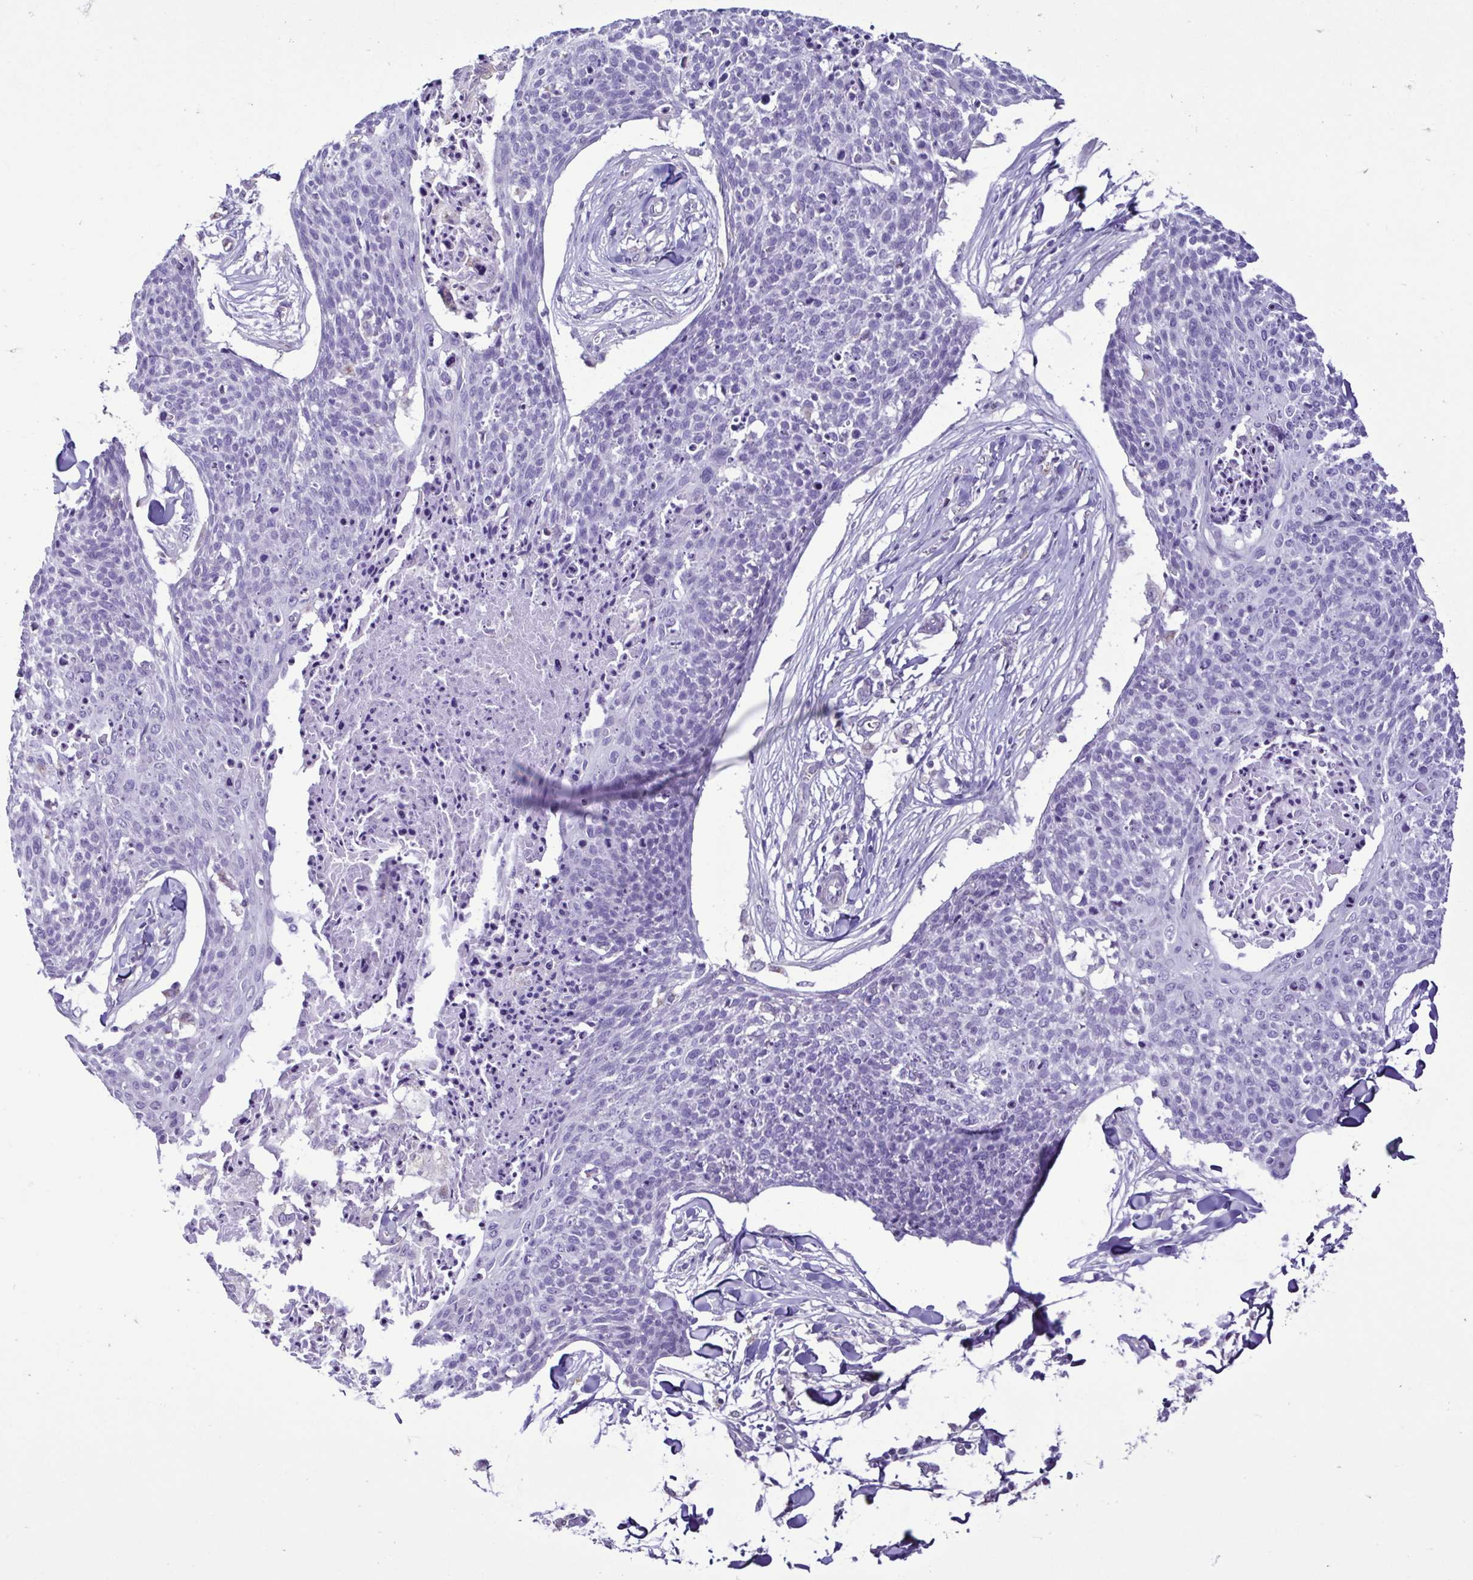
{"staining": {"intensity": "negative", "quantity": "none", "location": "none"}, "tissue": "skin cancer", "cell_type": "Tumor cells", "image_type": "cancer", "snomed": [{"axis": "morphology", "description": "Squamous cell carcinoma, NOS"}, {"axis": "topography", "description": "Skin"}, {"axis": "topography", "description": "Vulva"}], "caption": "A photomicrograph of skin cancer (squamous cell carcinoma) stained for a protein reveals no brown staining in tumor cells.", "gene": "CBY2", "patient": {"sex": "female", "age": 75}}